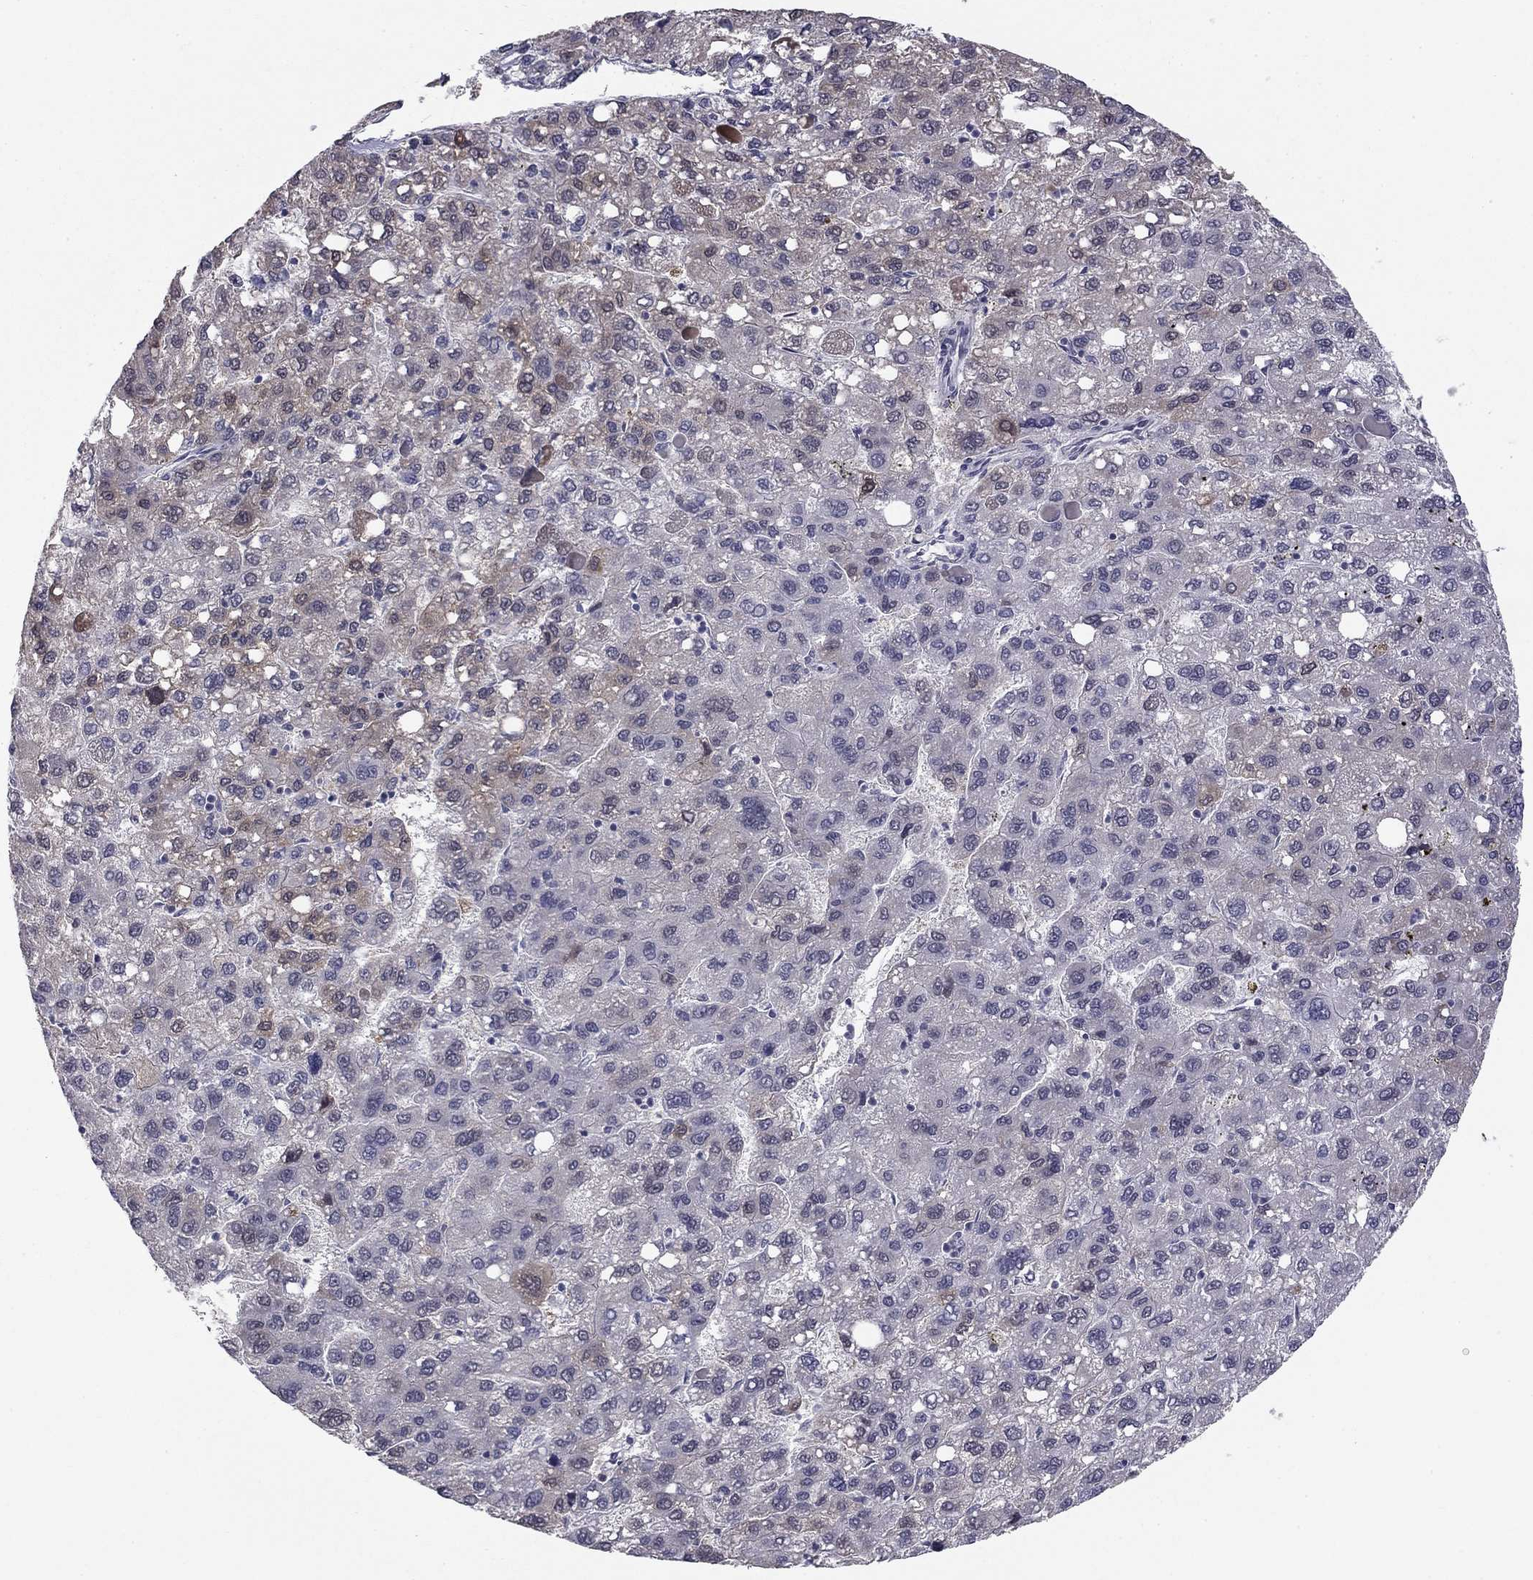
{"staining": {"intensity": "weak", "quantity": "<25%", "location": "cytoplasmic/membranous"}, "tissue": "liver cancer", "cell_type": "Tumor cells", "image_type": "cancer", "snomed": [{"axis": "morphology", "description": "Carcinoma, Hepatocellular, NOS"}, {"axis": "topography", "description": "Liver"}], "caption": "Image shows no significant protein positivity in tumor cells of liver cancer (hepatocellular carcinoma). (Immunohistochemistry (ihc), brightfield microscopy, high magnification).", "gene": "PRRT2", "patient": {"sex": "female", "age": 82}}